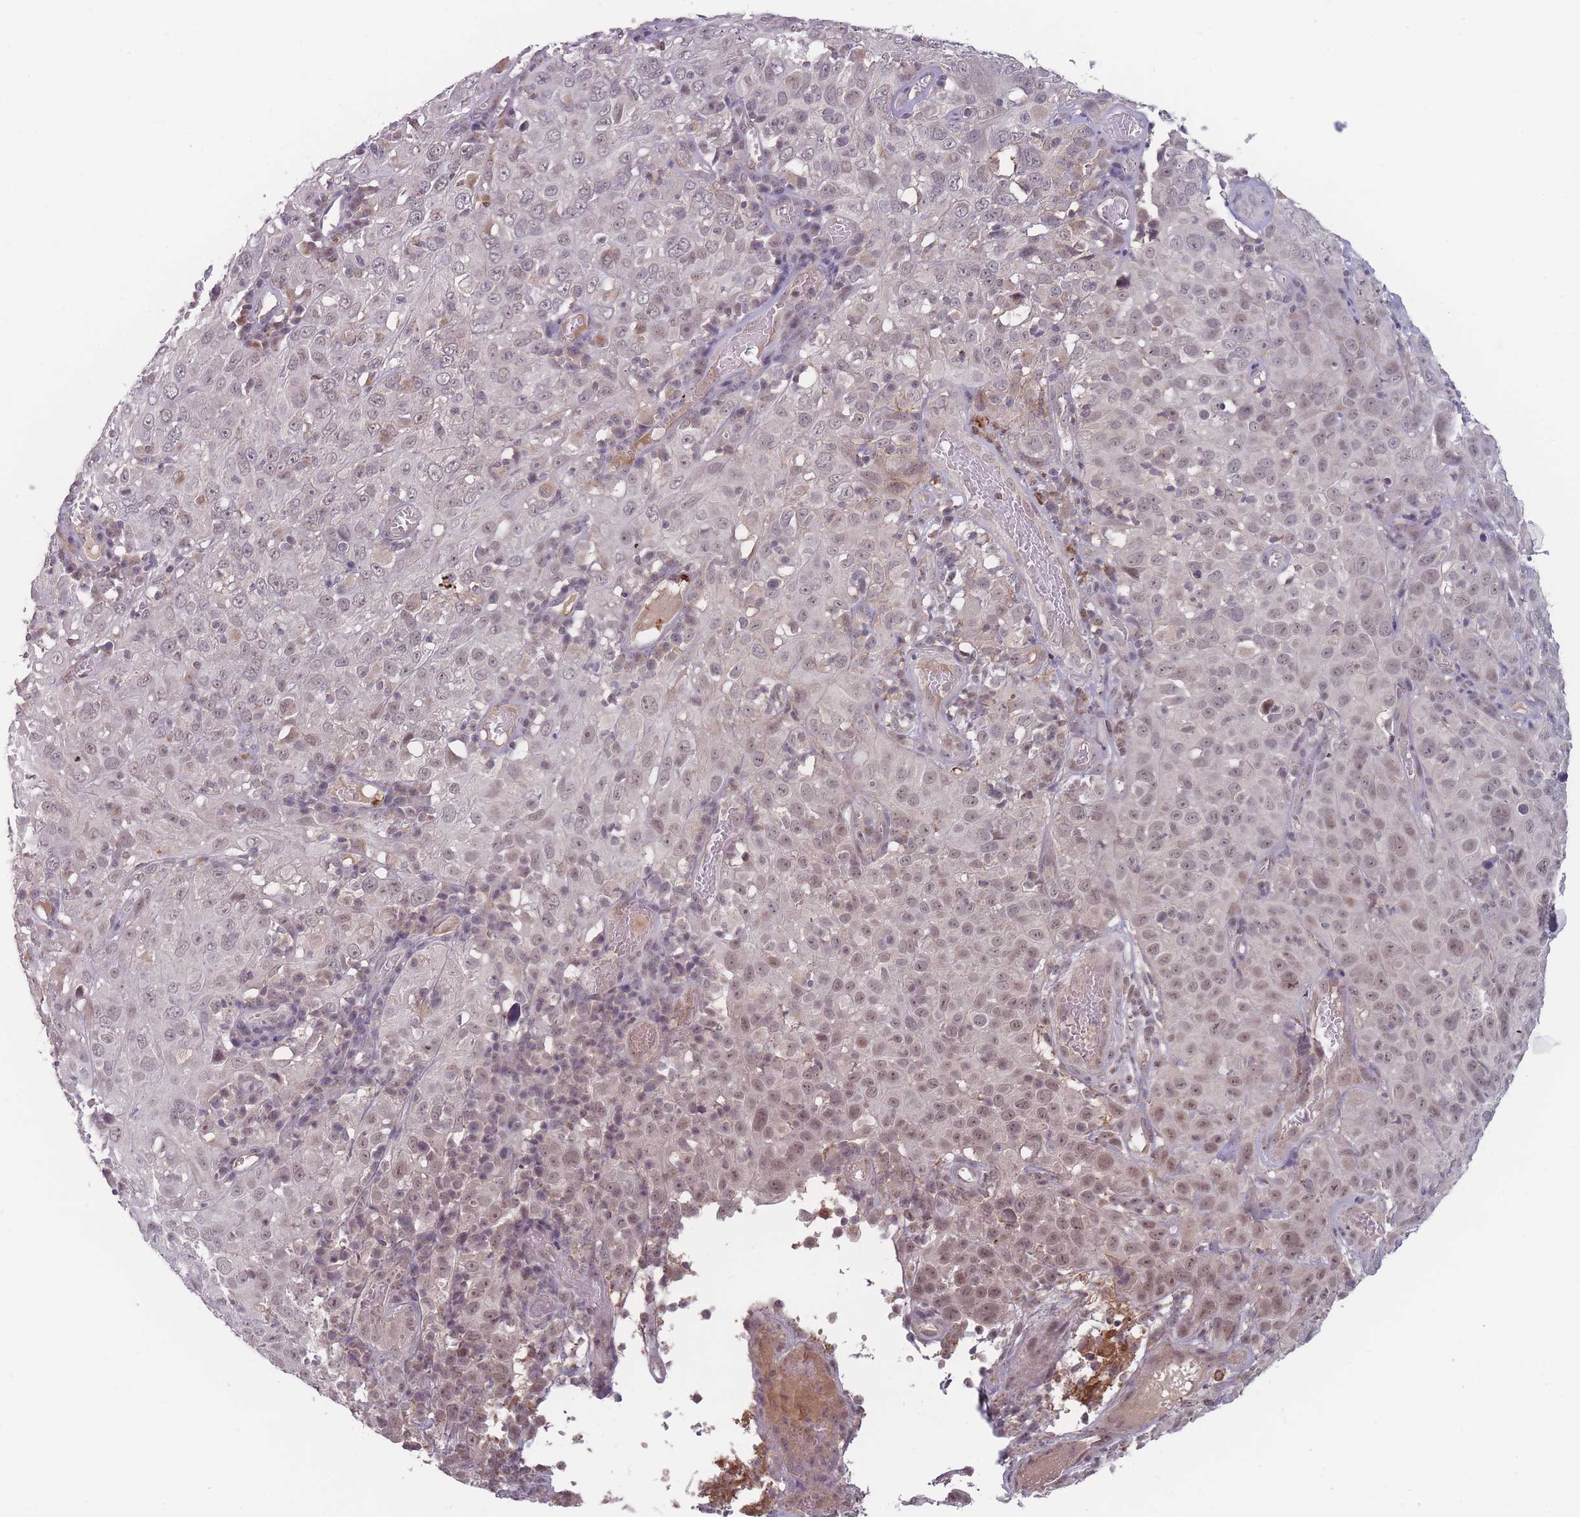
{"staining": {"intensity": "weak", "quantity": "25%-75%", "location": "nuclear"}, "tissue": "cervical cancer", "cell_type": "Tumor cells", "image_type": "cancer", "snomed": [{"axis": "morphology", "description": "Squamous cell carcinoma, NOS"}, {"axis": "topography", "description": "Cervix"}], "caption": "Human cervical cancer (squamous cell carcinoma) stained with a brown dye exhibits weak nuclear positive positivity in about 25%-75% of tumor cells.", "gene": "TMEM232", "patient": {"sex": "female", "age": 46}}